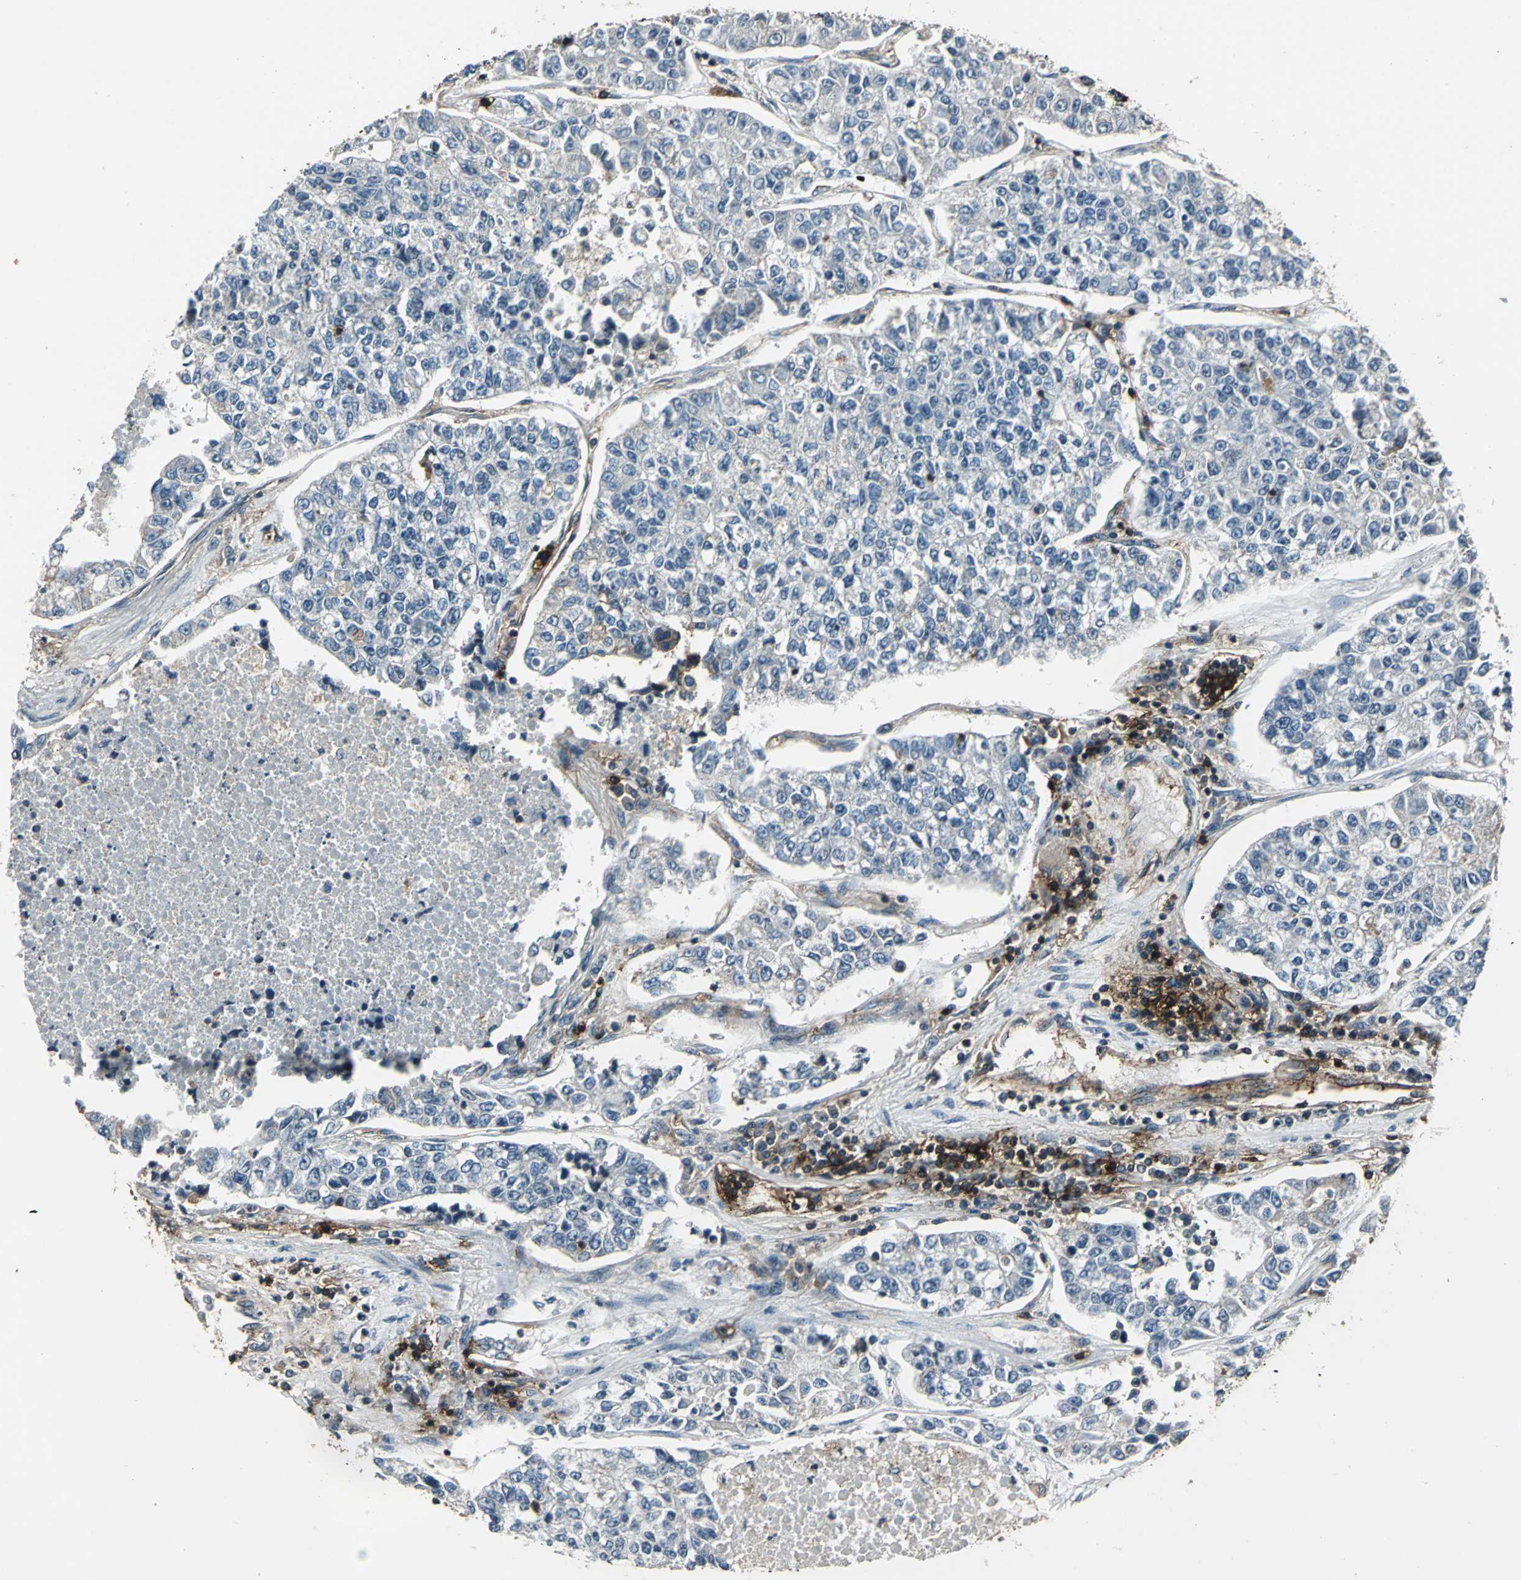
{"staining": {"intensity": "negative", "quantity": "none", "location": "none"}, "tissue": "lung cancer", "cell_type": "Tumor cells", "image_type": "cancer", "snomed": [{"axis": "morphology", "description": "Adenocarcinoma, NOS"}, {"axis": "topography", "description": "Lung"}], "caption": "Lung cancer was stained to show a protein in brown. There is no significant positivity in tumor cells.", "gene": "NR2C2", "patient": {"sex": "male", "age": 49}}